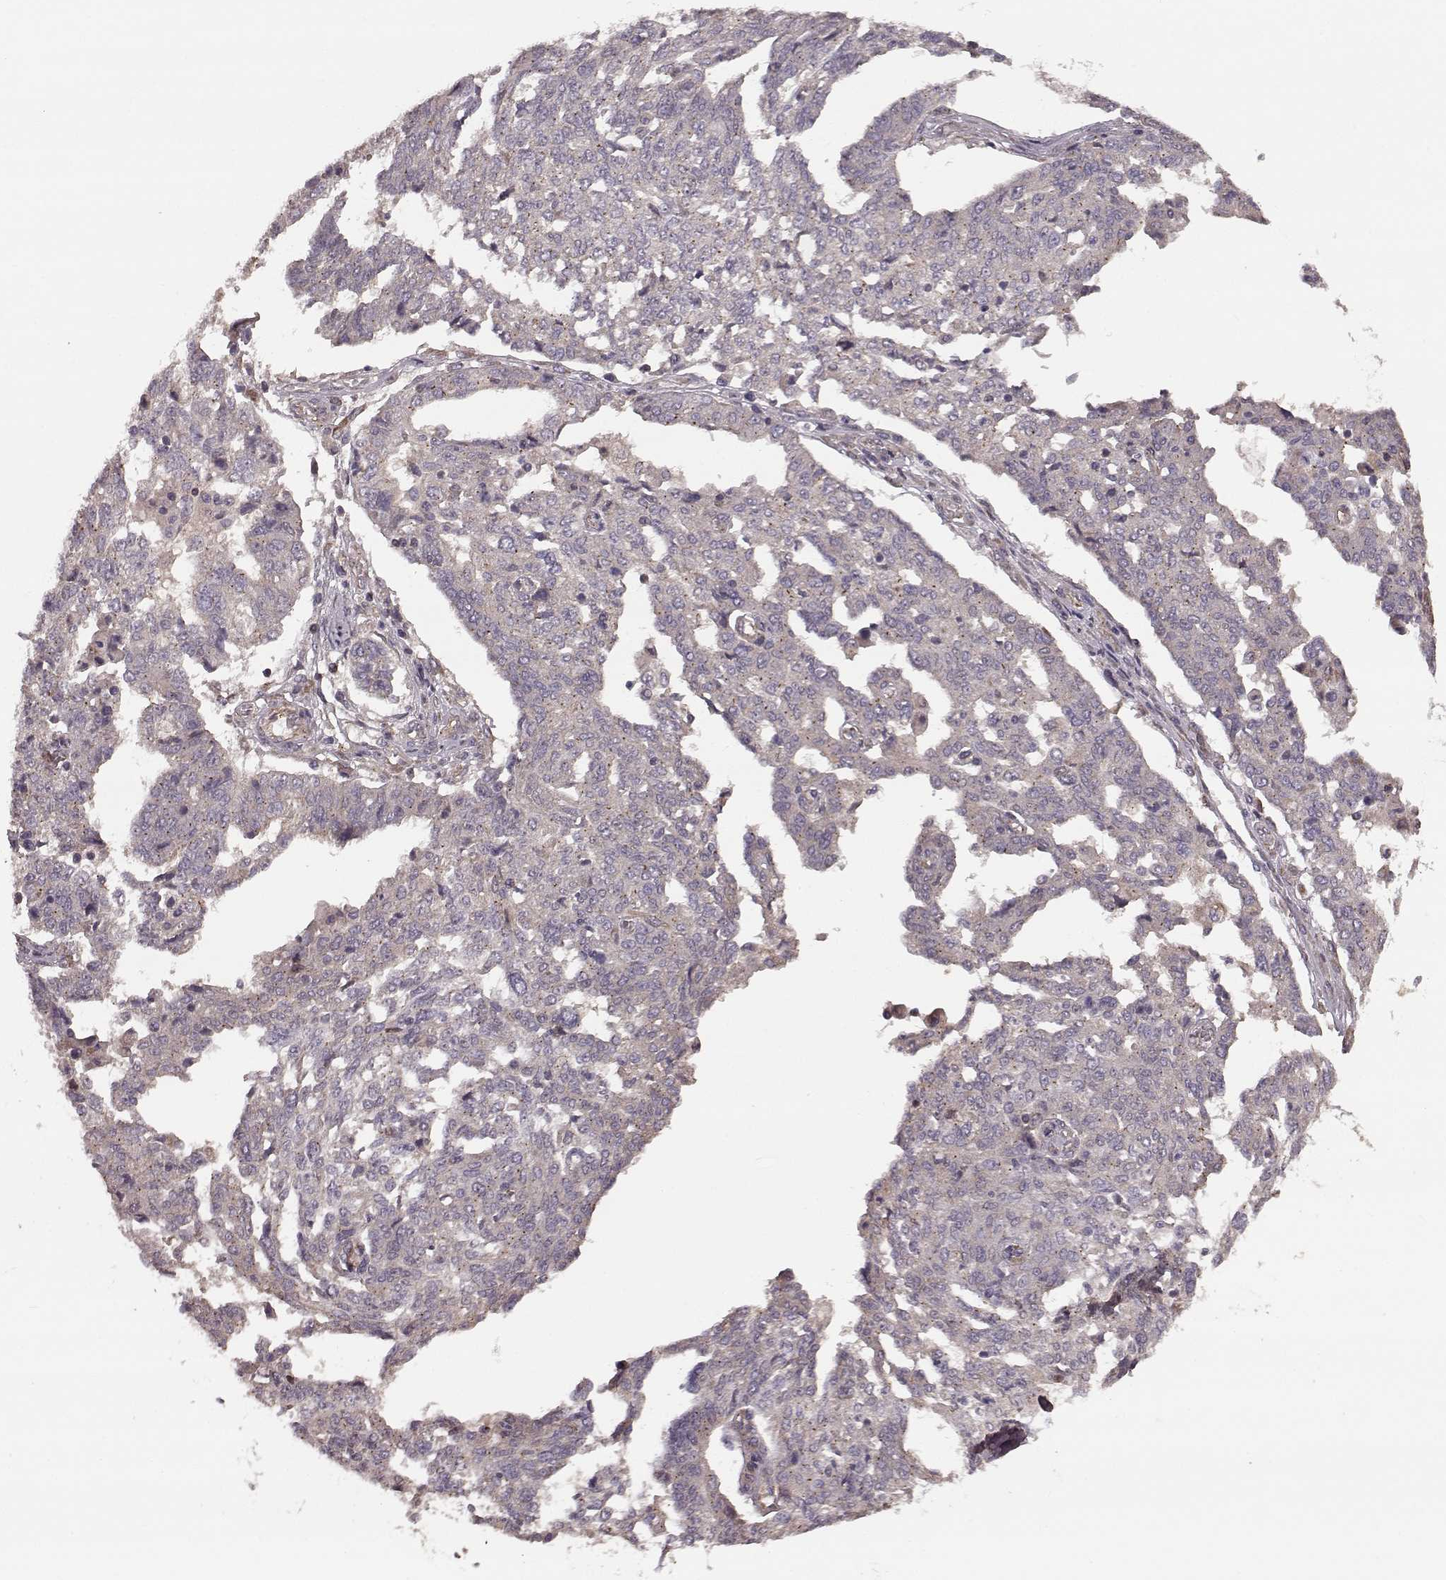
{"staining": {"intensity": "negative", "quantity": "none", "location": "none"}, "tissue": "ovarian cancer", "cell_type": "Tumor cells", "image_type": "cancer", "snomed": [{"axis": "morphology", "description": "Cystadenocarcinoma, serous, NOS"}, {"axis": "topography", "description": "Ovary"}], "caption": "Tumor cells are negative for brown protein staining in ovarian cancer.", "gene": "NTF3", "patient": {"sex": "female", "age": 67}}